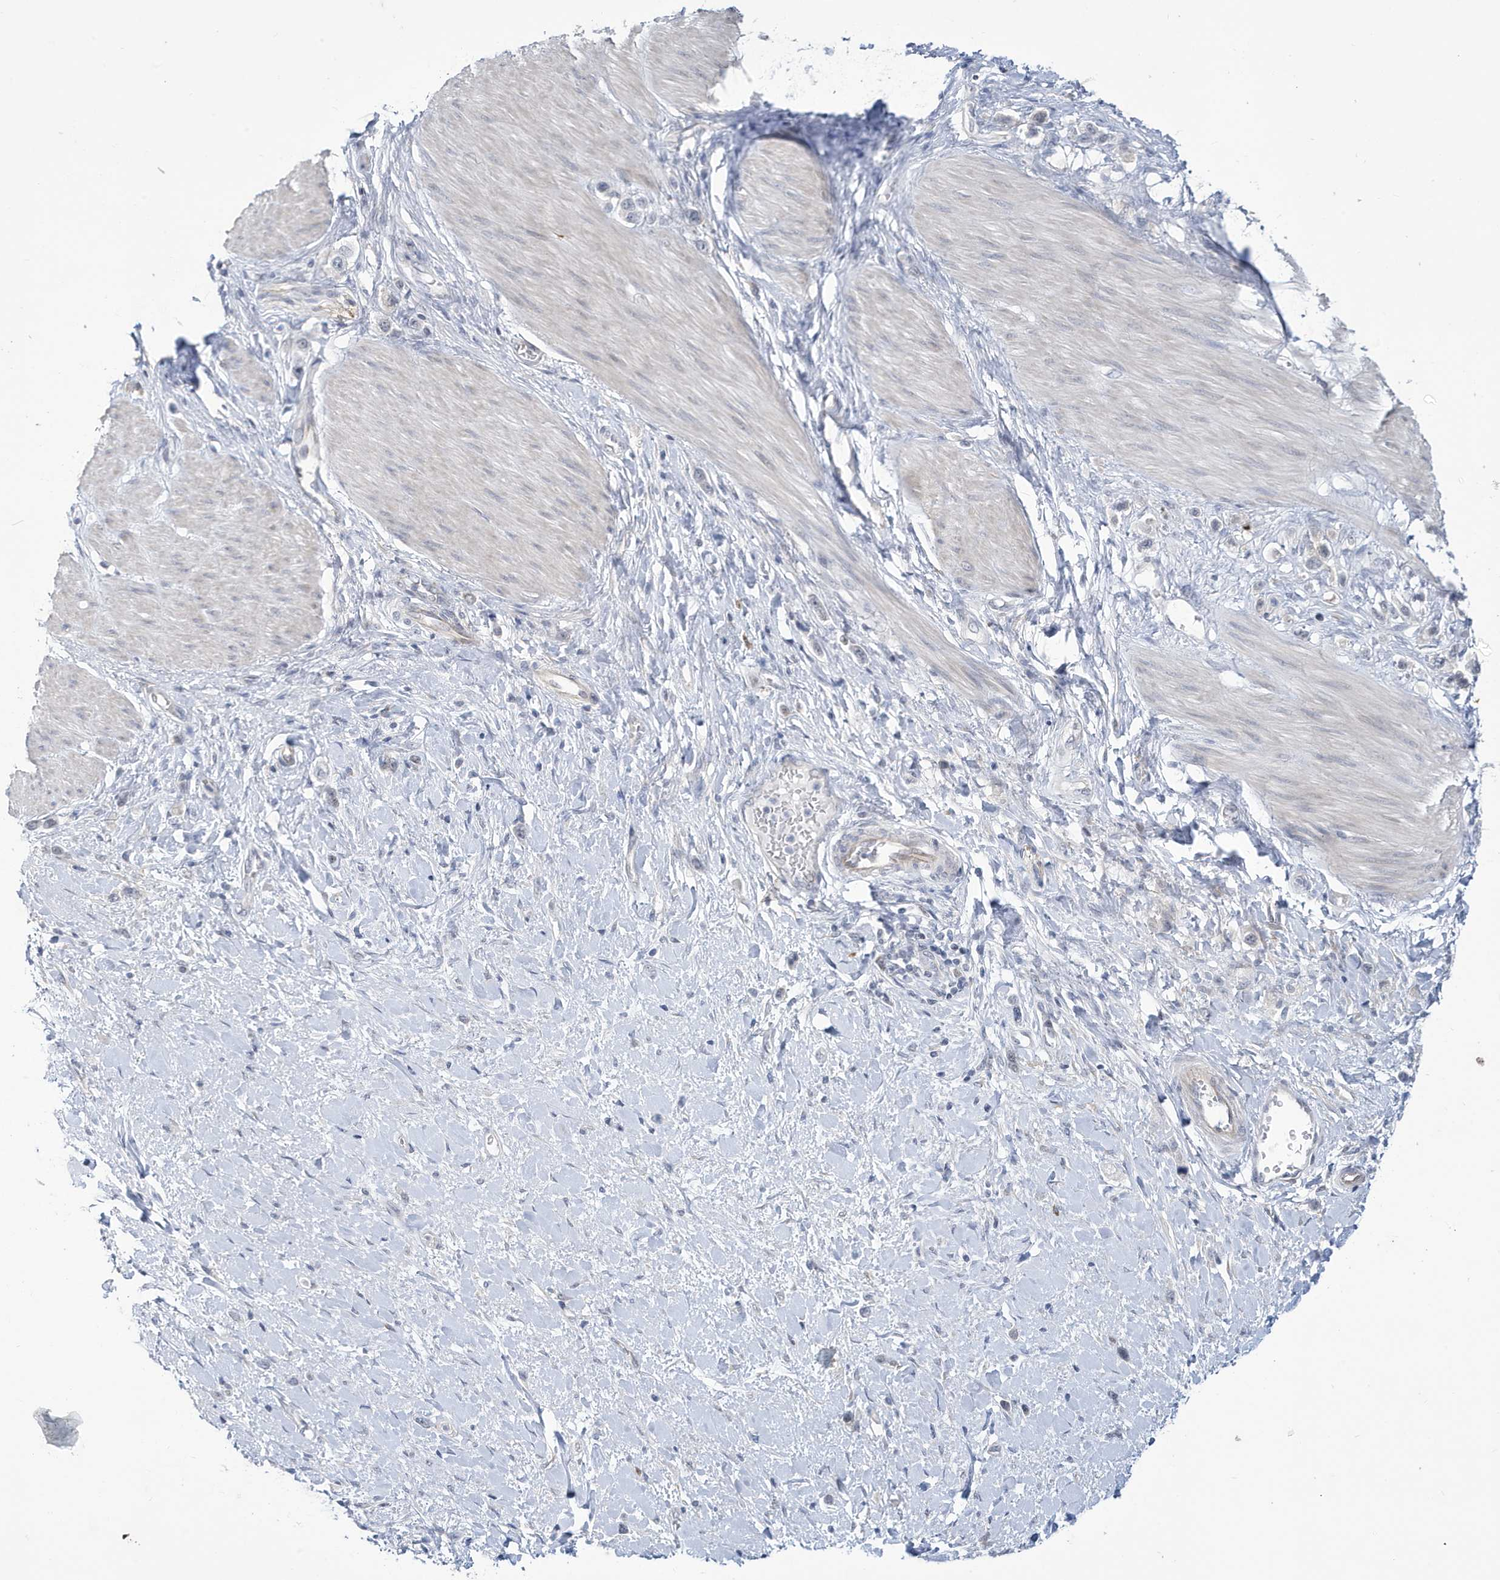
{"staining": {"intensity": "negative", "quantity": "none", "location": "none"}, "tissue": "stomach cancer", "cell_type": "Tumor cells", "image_type": "cancer", "snomed": [{"axis": "morphology", "description": "Adenocarcinoma, NOS"}, {"axis": "topography", "description": "Stomach"}], "caption": "This micrograph is of stomach cancer (adenocarcinoma) stained with immunohistochemistry to label a protein in brown with the nuclei are counter-stained blue. There is no expression in tumor cells.", "gene": "ZNF654", "patient": {"sex": "female", "age": 65}}